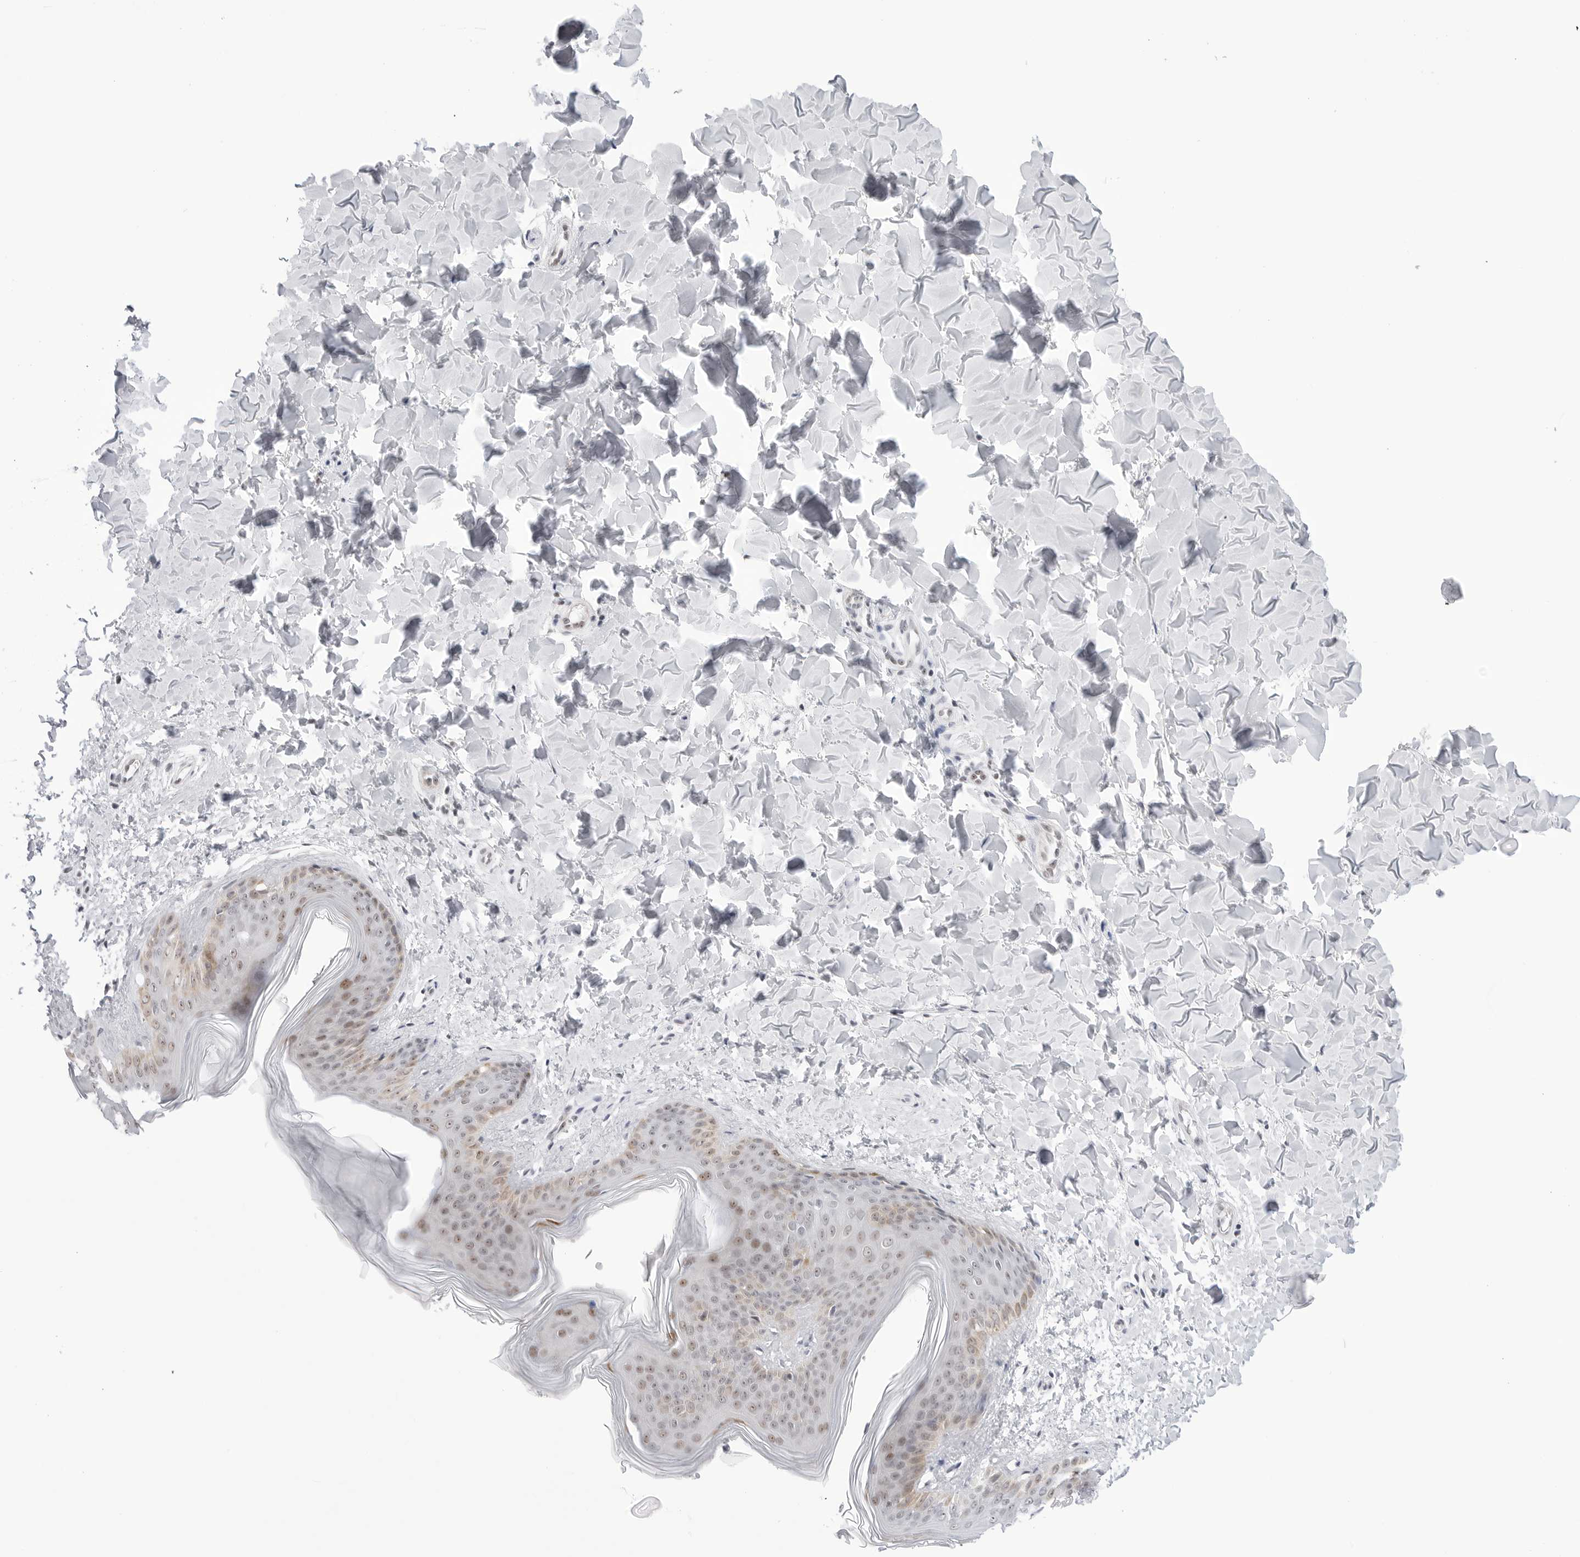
{"staining": {"intensity": "negative", "quantity": "none", "location": "none"}, "tissue": "skin", "cell_type": "Fibroblasts", "image_type": "normal", "snomed": [{"axis": "morphology", "description": "Normal tissue, NOS"}, {"axis": "topography", "description": "Skin"}], "caption": "This is an immunohistochemistry micrograph of normal human skin. There is no expression in fibroblasts.", "gene": "C1orf162", "patient": {"sex": "female", "age": 17}}